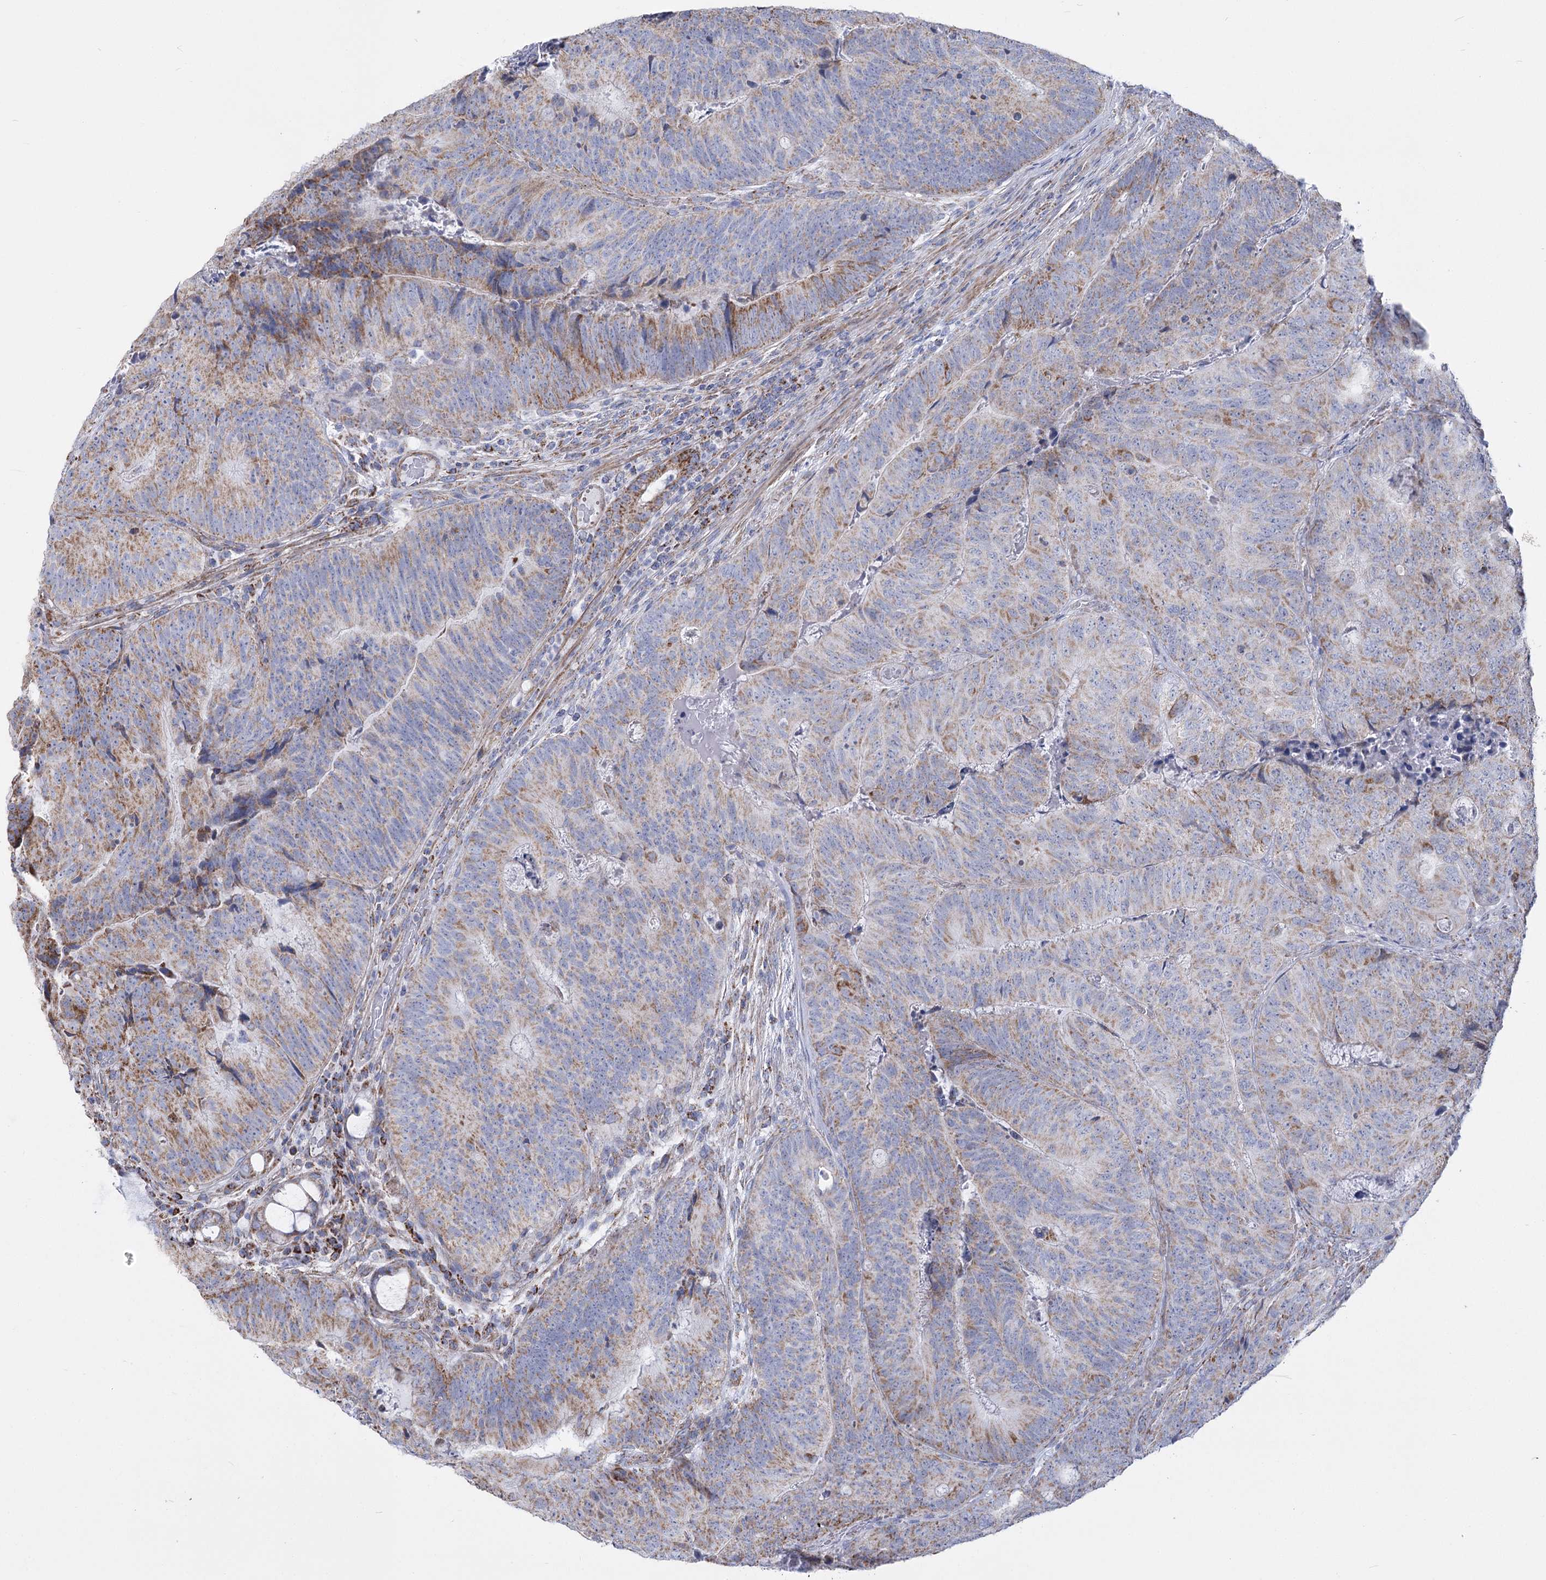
{"staining": {"intensity": "moderate", "quantity": "25%-75%", "location": "cytoplasmic/membranous"}, "tissue": "colorectal cancer", "cell_type": "Tumor cells", "image_type": "cancer", "snomed": [{"axis": "morphology", "description": "Adenocarcinoma, NOS"}, {"axis": "topography", "description": "Colon"}], "caption": "Moderate cytoplasmic/membranous expression is seen in about 25%-75% of tumor cells in adenocarcinoma (colorectal).", "gene": "PDHB", "patient": {"sex": "female", "age": 67}}